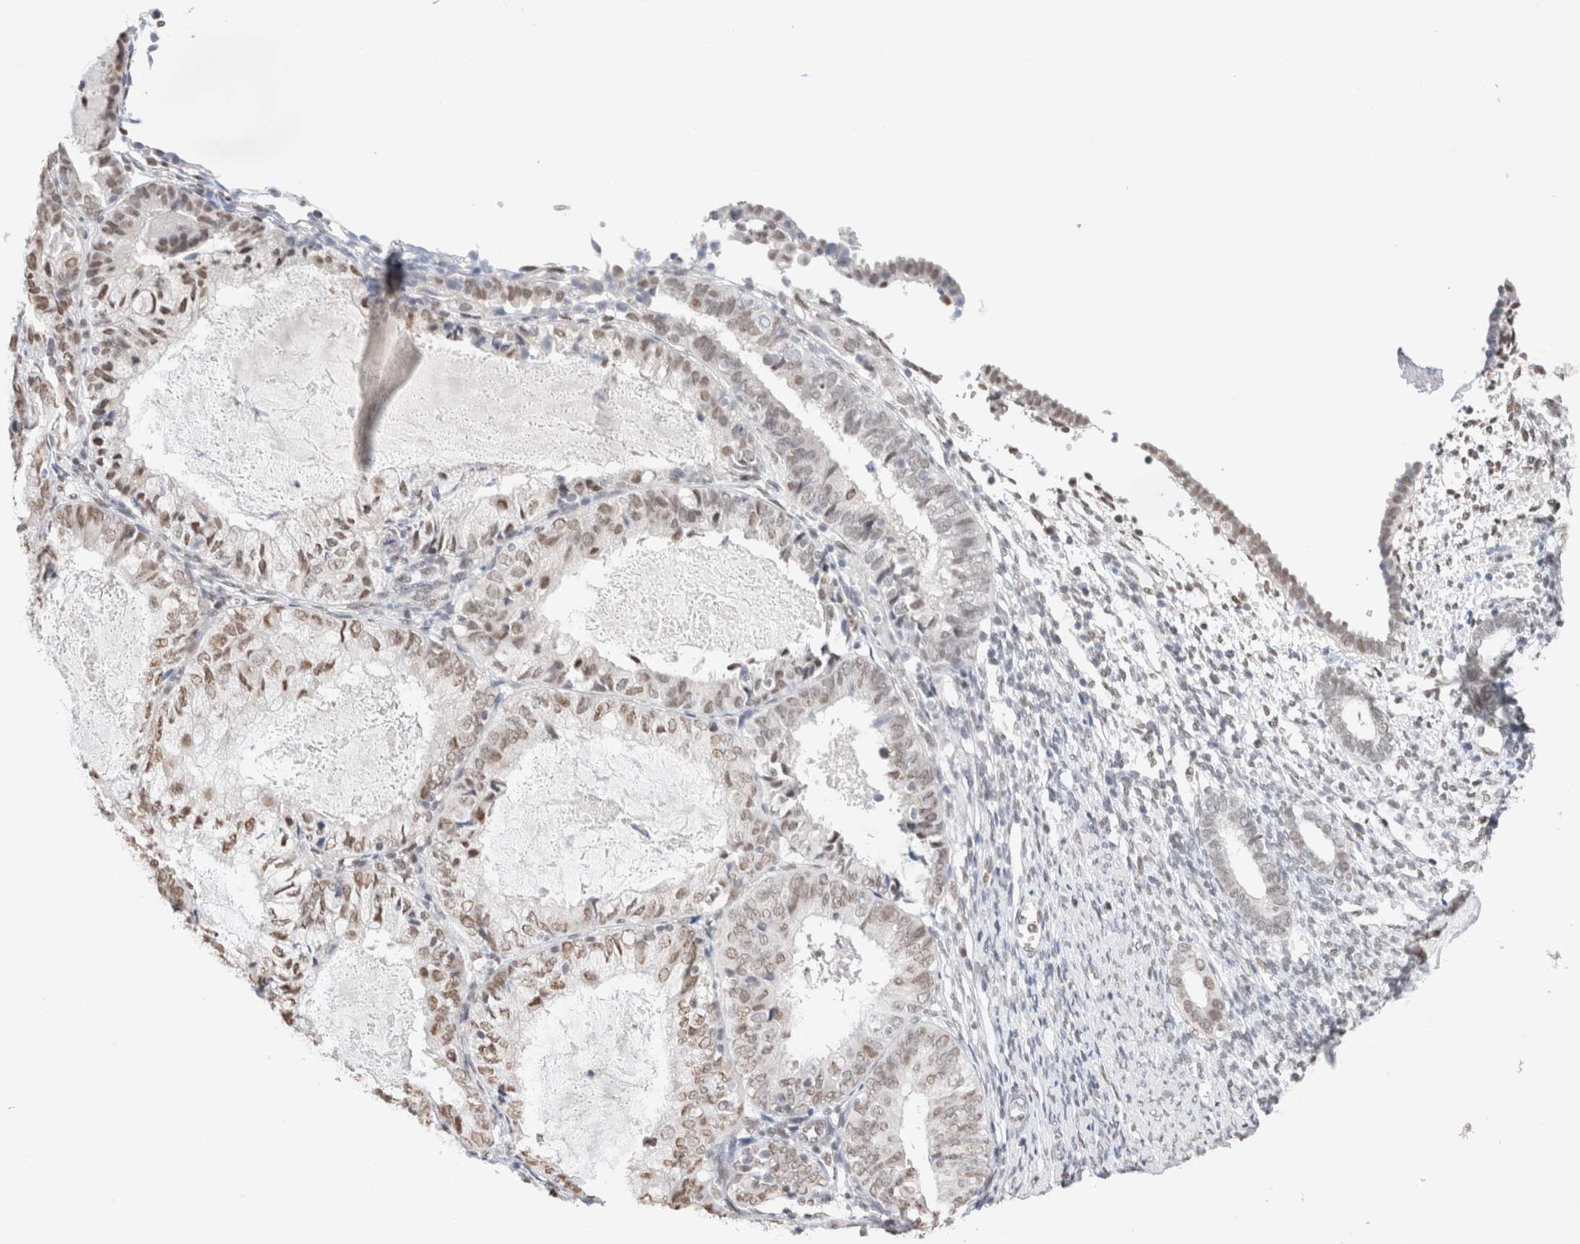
{"staining": {"intensity": "weak", "quantity": "25%-75%", "location": "nuclear"}, "tissue": "endometrium", "cell_type": "Cells in endometrial stroma", "image_type": "normal", "snomed": [{"axis": "morphology", "description": "Normal tissue, NOS"}, {"axis": "morphology", "description": "Adenocarcinoma, NOS"}, {"axis": "topography", "description": "Endometrium"}], "caption": "High-magnification brightfield microscopy of benign endometrium stained with DAB (3,3'-diaminobenzidine) (brown) and counterstained with hematoxylin (blue). cells in endometrial stroma exhibit weak nuclear positivity is identified in approximately25%-75% of cells. Nuclei are stained in blue.", "gene": "SUPT3H", "patient": {"sex": "female", "age": 57}}